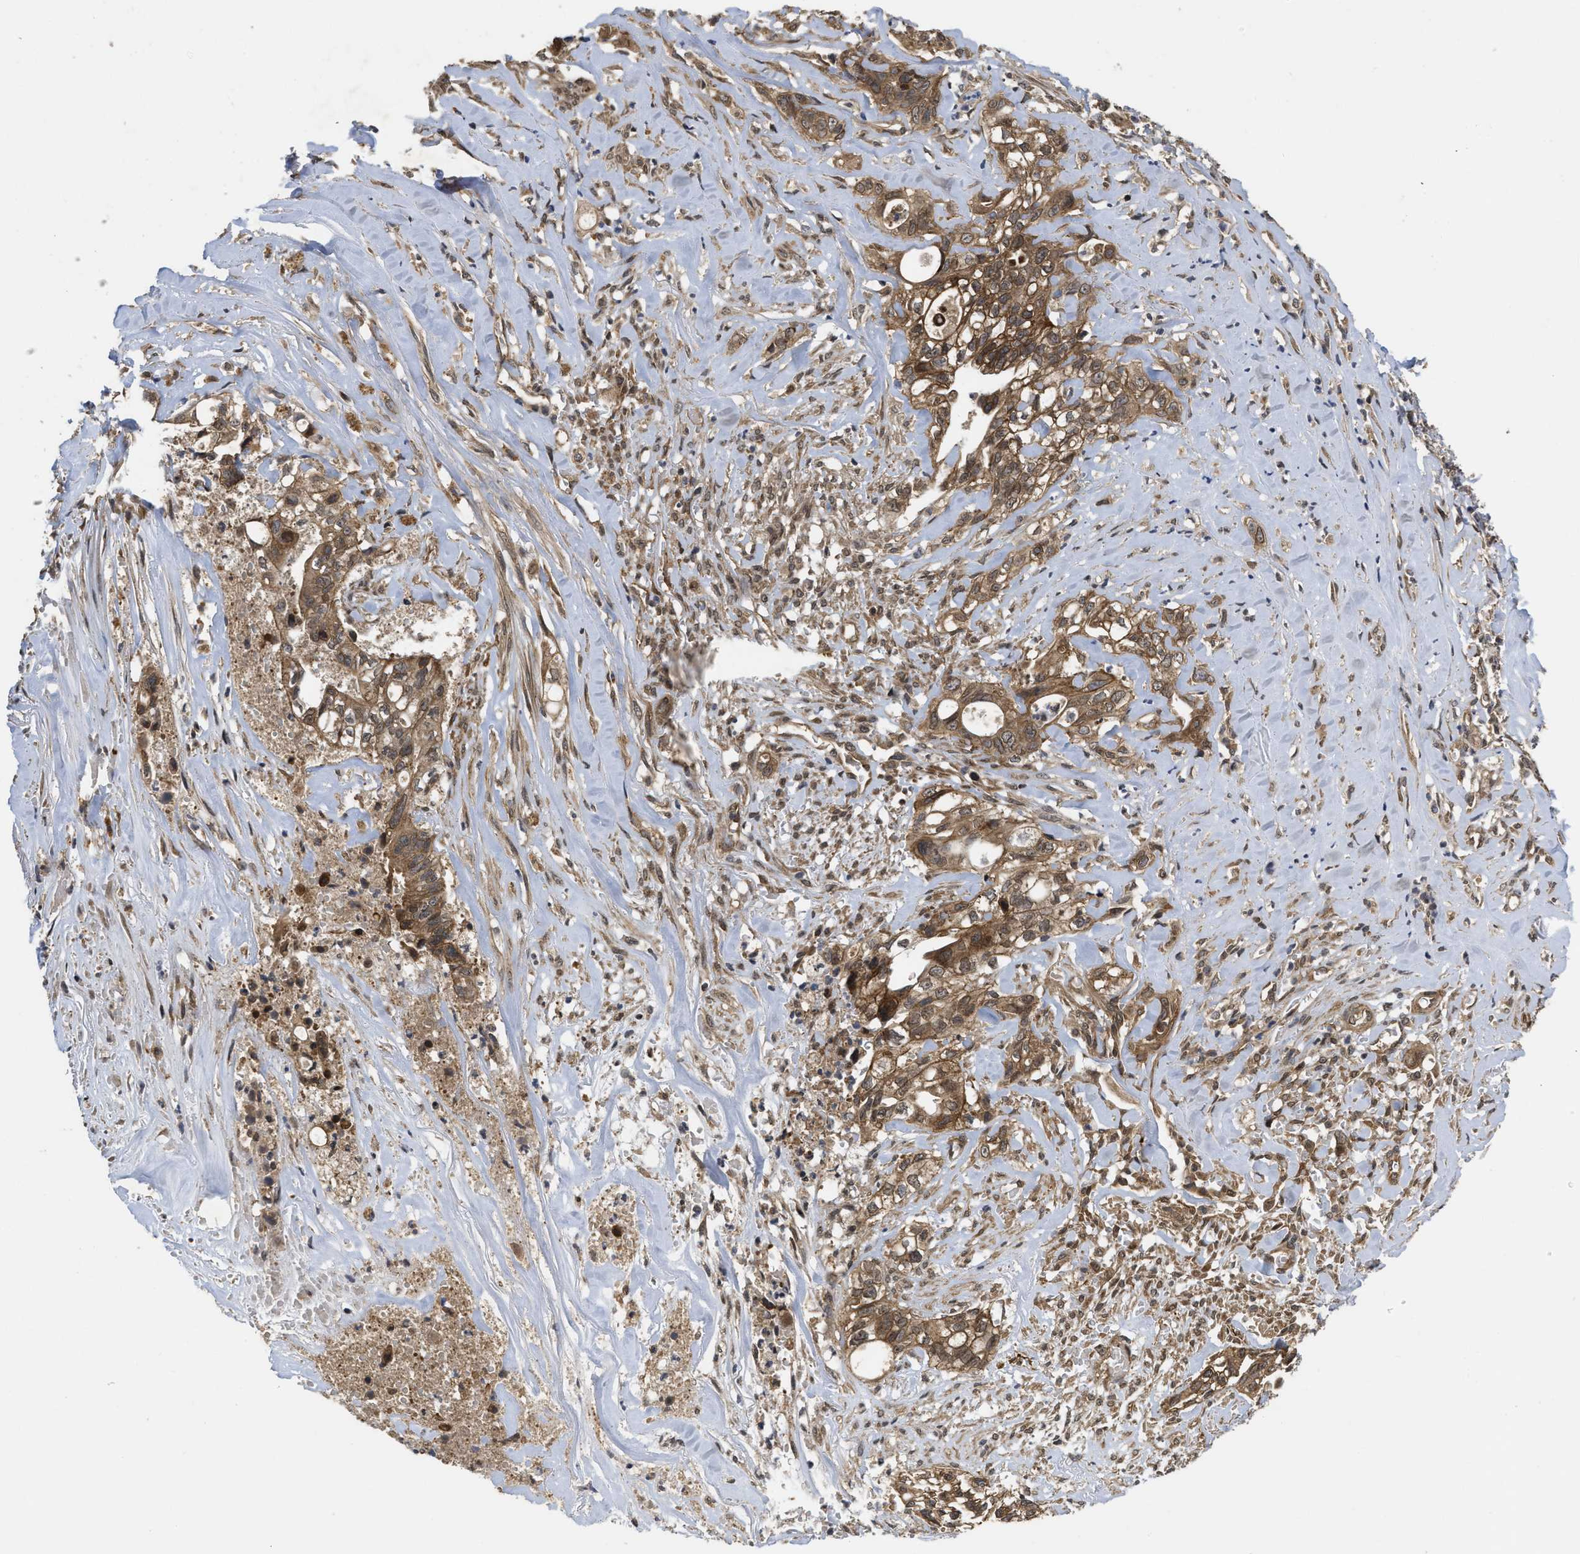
{"staining": {"intensity": "moderate", "quantity": ">75%", "location": "cytoplasmic/membranous"}, "tissue": "liver cancer", "cell_type": "Tumor cells", "image_type": "cancer", "snomed": [{"axis": "morphology", "description": "Cholangiocarcinoma"}, {"axis": "topography", "description": "Liver"}], "caption": "DAB (3,3'-diaminobenzidine) immunohistochemical staining of cholangiocarcinoma (liver) displays moderate cytoplasmic/membranous protein positivity in about >75% of tumor cells. (DAB = brown stain, brightfield microscopy at high magnification).", "gene": "FZD6", "patient": {"sex": "female", "age": 70}}